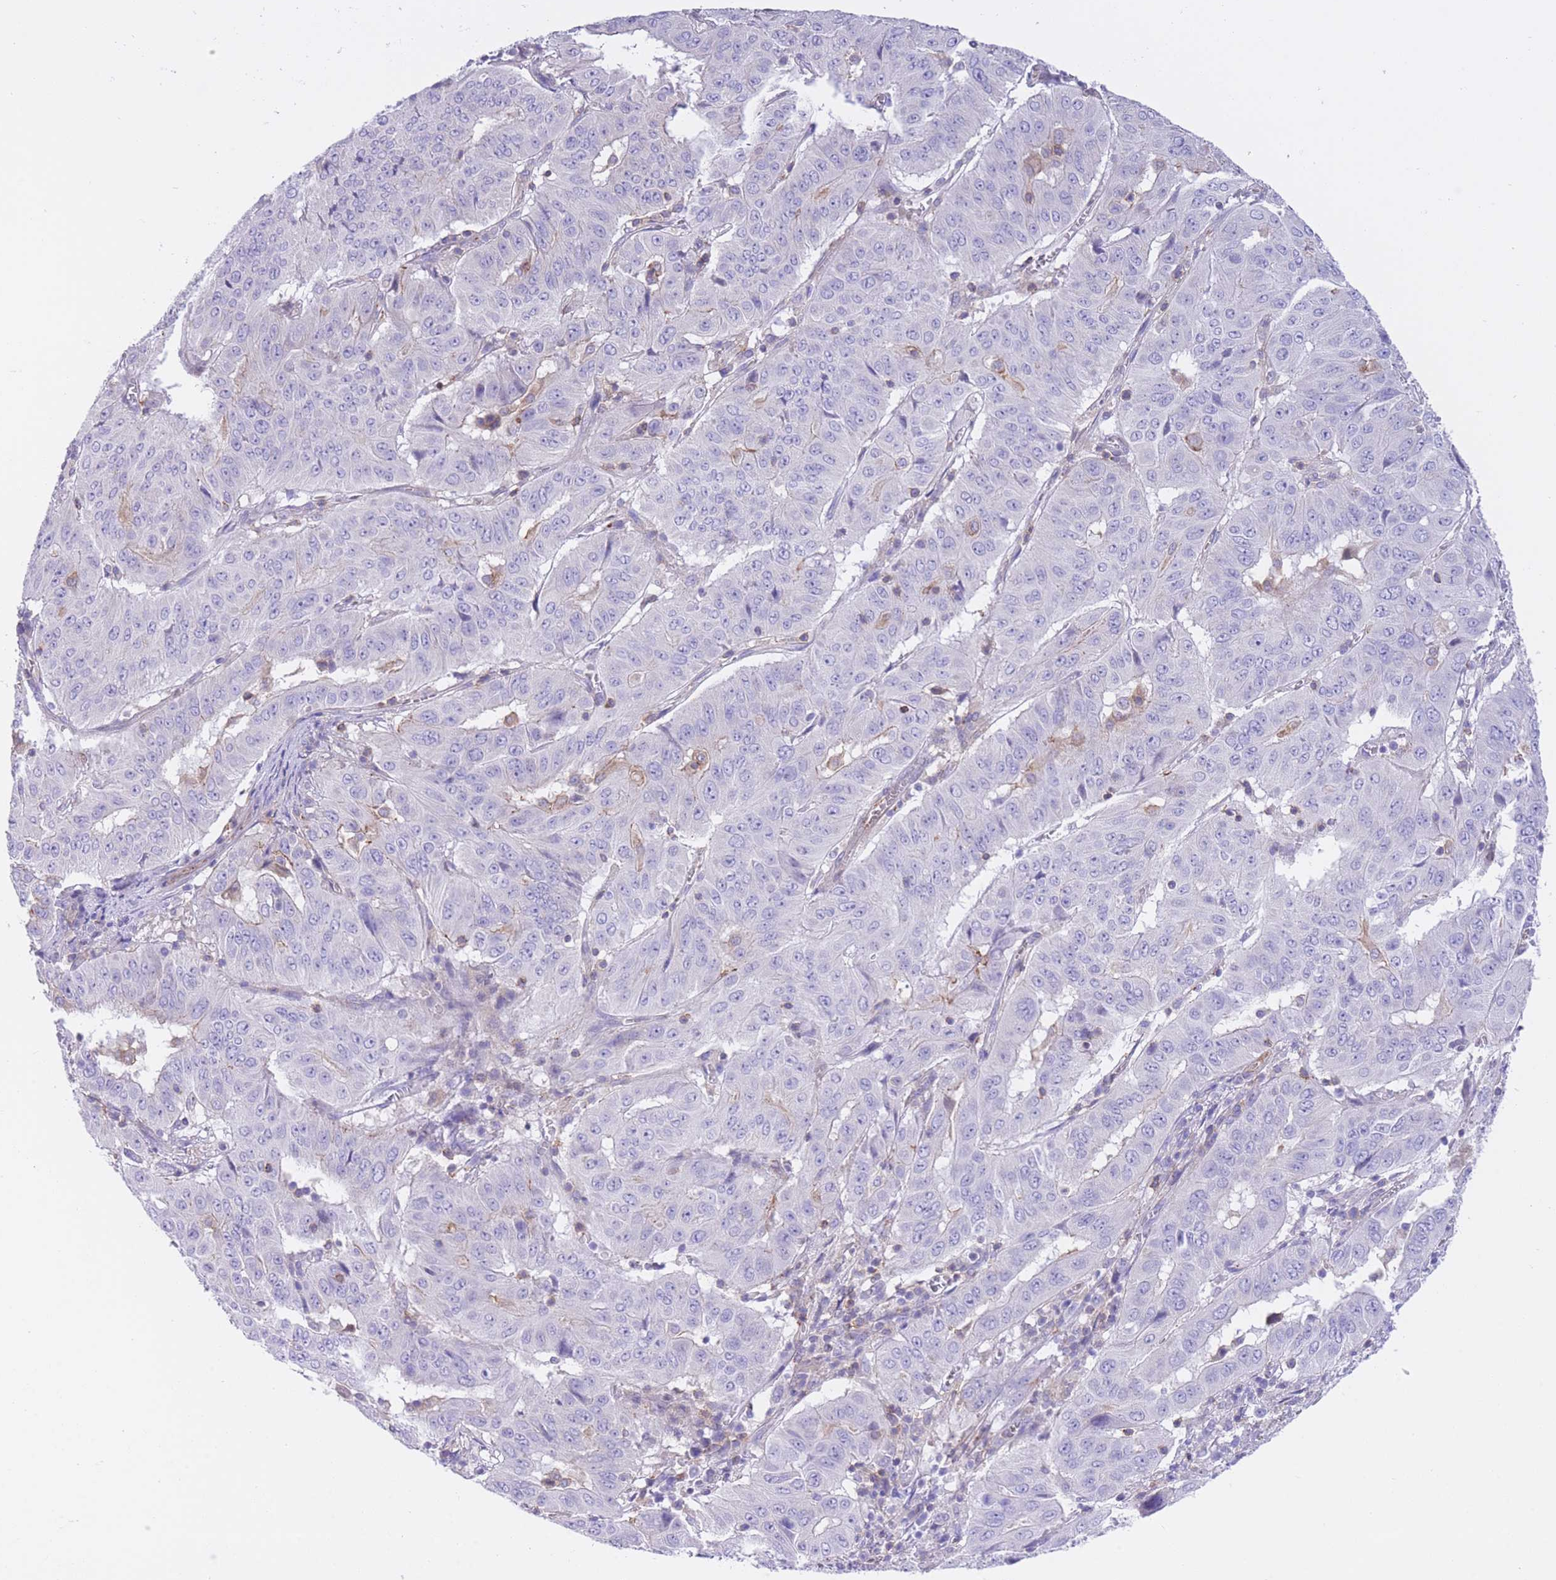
{"staining": {"intensity": "negative", "quantity": "none", "location": "none"}, "tissue": "pancreatic cancer", "cell_type": "Tumor cells", "image_type": "cancer", "snomed": [{"axis": "morphology", "description": "Adenocarcinoma, NOS"}, {"axis": "topography", "description": "Pancreas"}], "caption": "Immunohistochemical staining of pancreatic cancer (adenocarcinoma) demonstrates no significant expression in tumor cells. (DAB (3,3'-diaminobenzidine) immunohistochemistry (IHC) with hematoxylin counter stain).", "gene": "LDB3", "patient": {"sex": "male", "age": 63}}